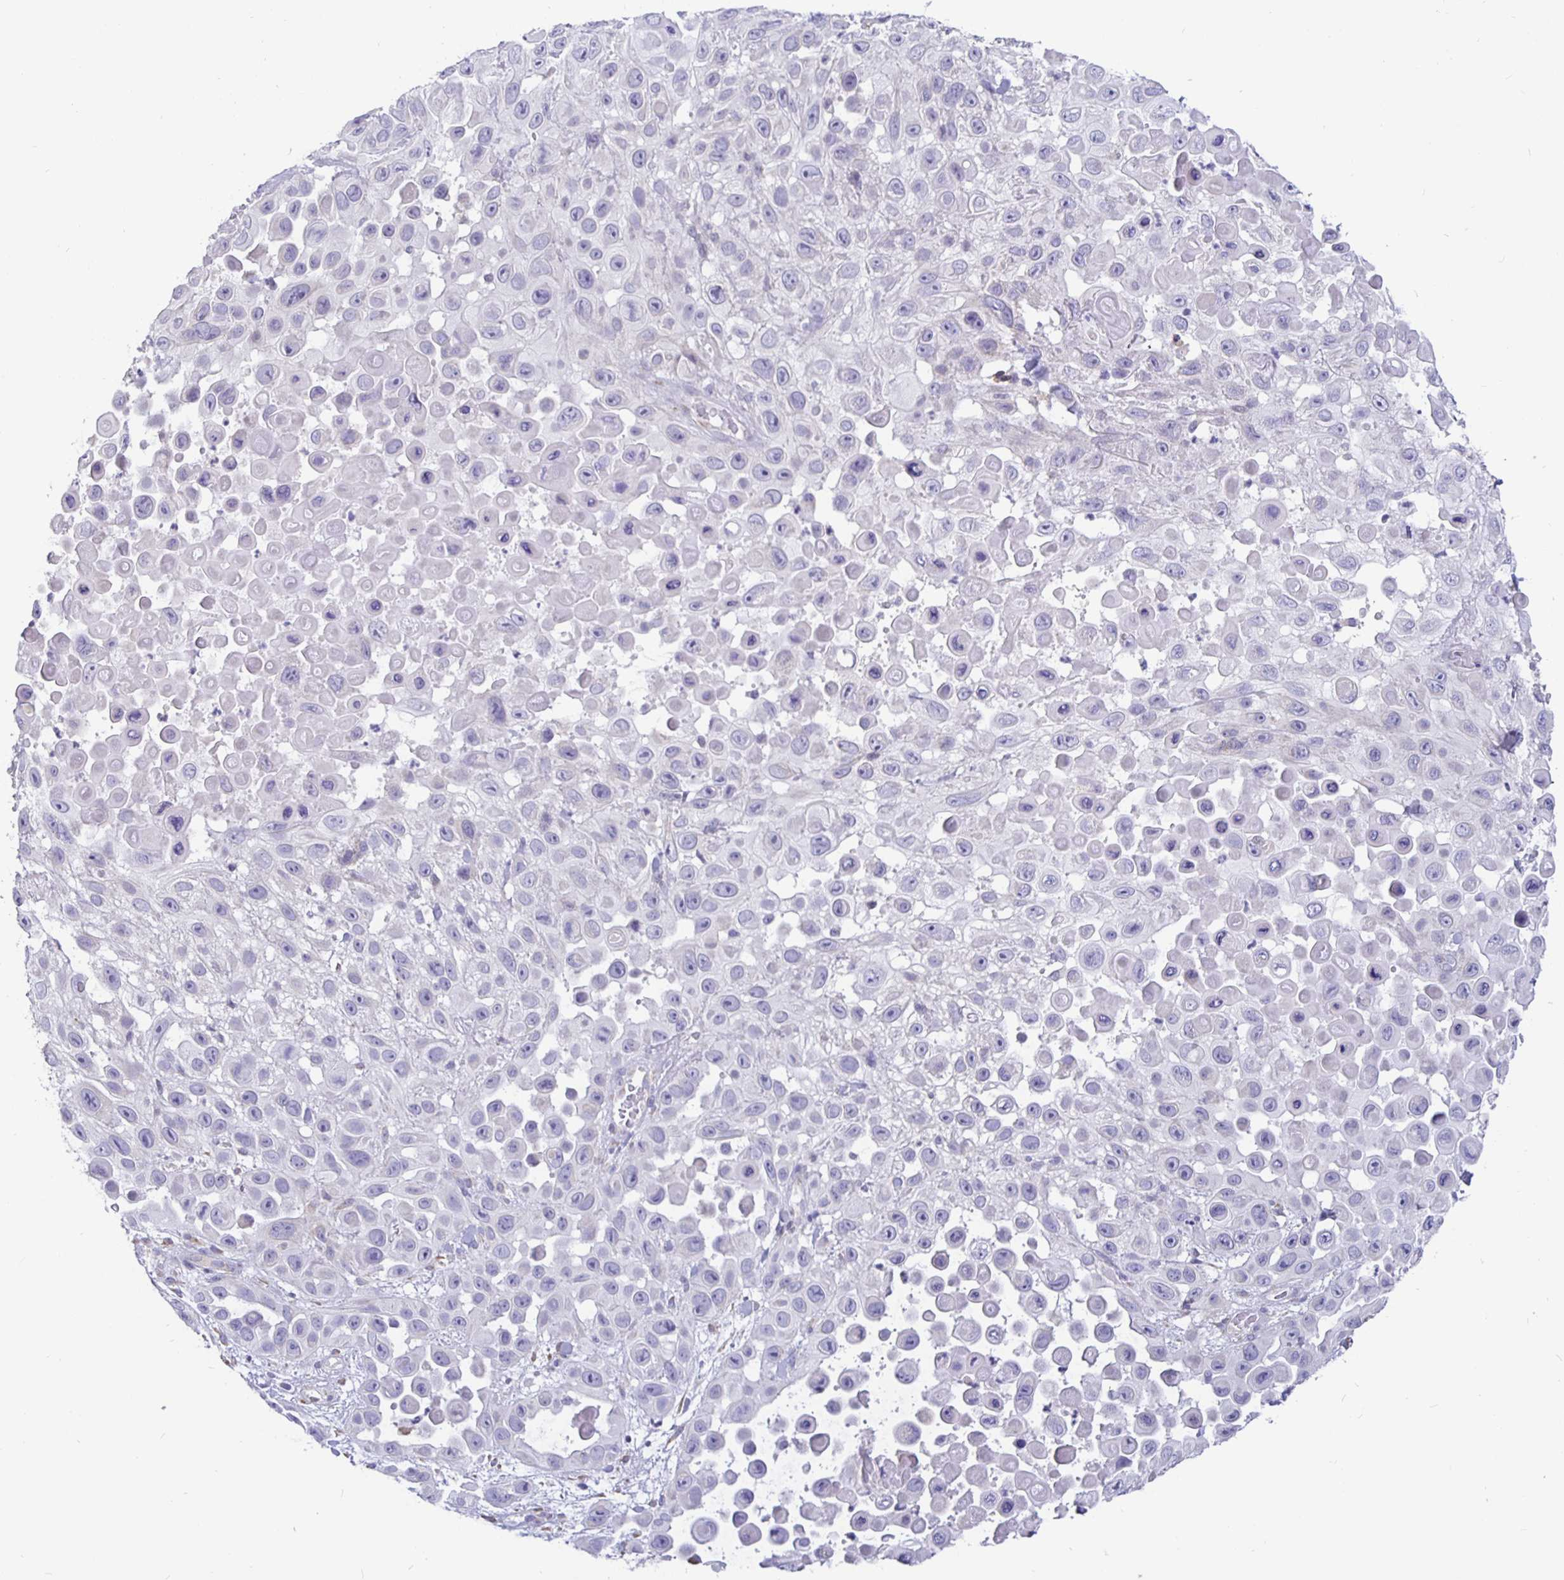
{"staining": {"intensity": "negative", "quantity": "none", "location": "none"}, "tissue": "skin cancer", "cell_type": "Tumor cells", "image_type": "cancer", "snomed": [{"axis": "morphology", "description": "Squamous cell carcinoma, NOS"}, {"axis": "topography", "description": "Skin"}], "caption": "Human squamous cell carcinoma (skin) stained for a protein using immunohistochemistry (IHC) demonstrates no staining in tumor cells.", "gene": "DNAI2", "patient": {"sex": "male", "age": 81}}